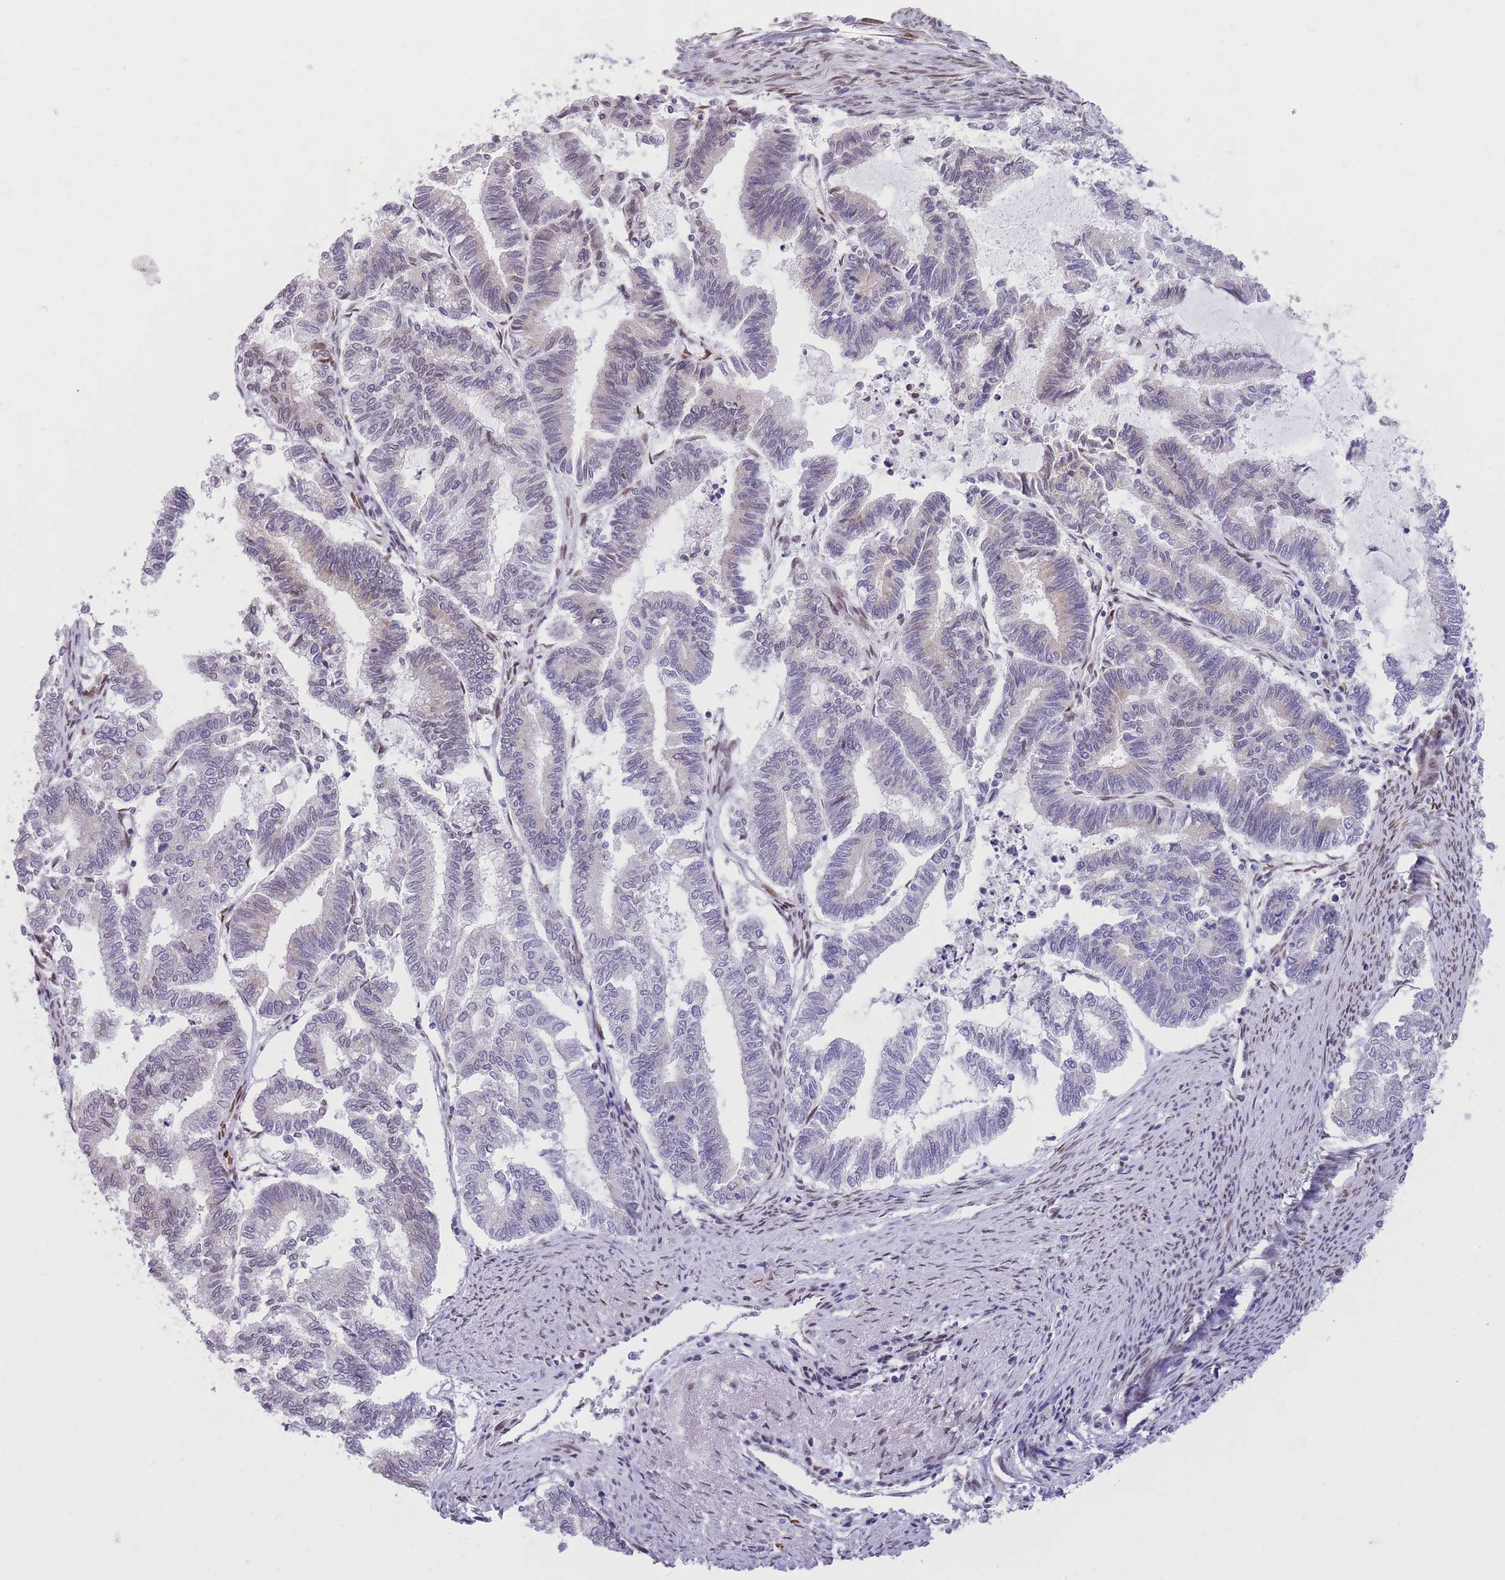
{"staining": {"intensity": "weak", "quantity": "<25%", "location": "nuclear"}, "tissue": "endometrial cancer", "cell_type": "Tumor cells", "image_type": "cancer", "snomed": [{"axis": "morphology", "description": "Adenocarcinoma, NOS"}, {"axis": "topography", "description": "Endometrium"}], "caption": "High power microscopy image of an IHC photomicrograph of endometrial cancer, revealing no significant expression in tumor cells. (DAB (3,3'-diaminobenzidine) immunohistochemistry with hematoxylin counter stain).", "gene": "HOOK2", "patient": {"sex": "female", "age": 79}}